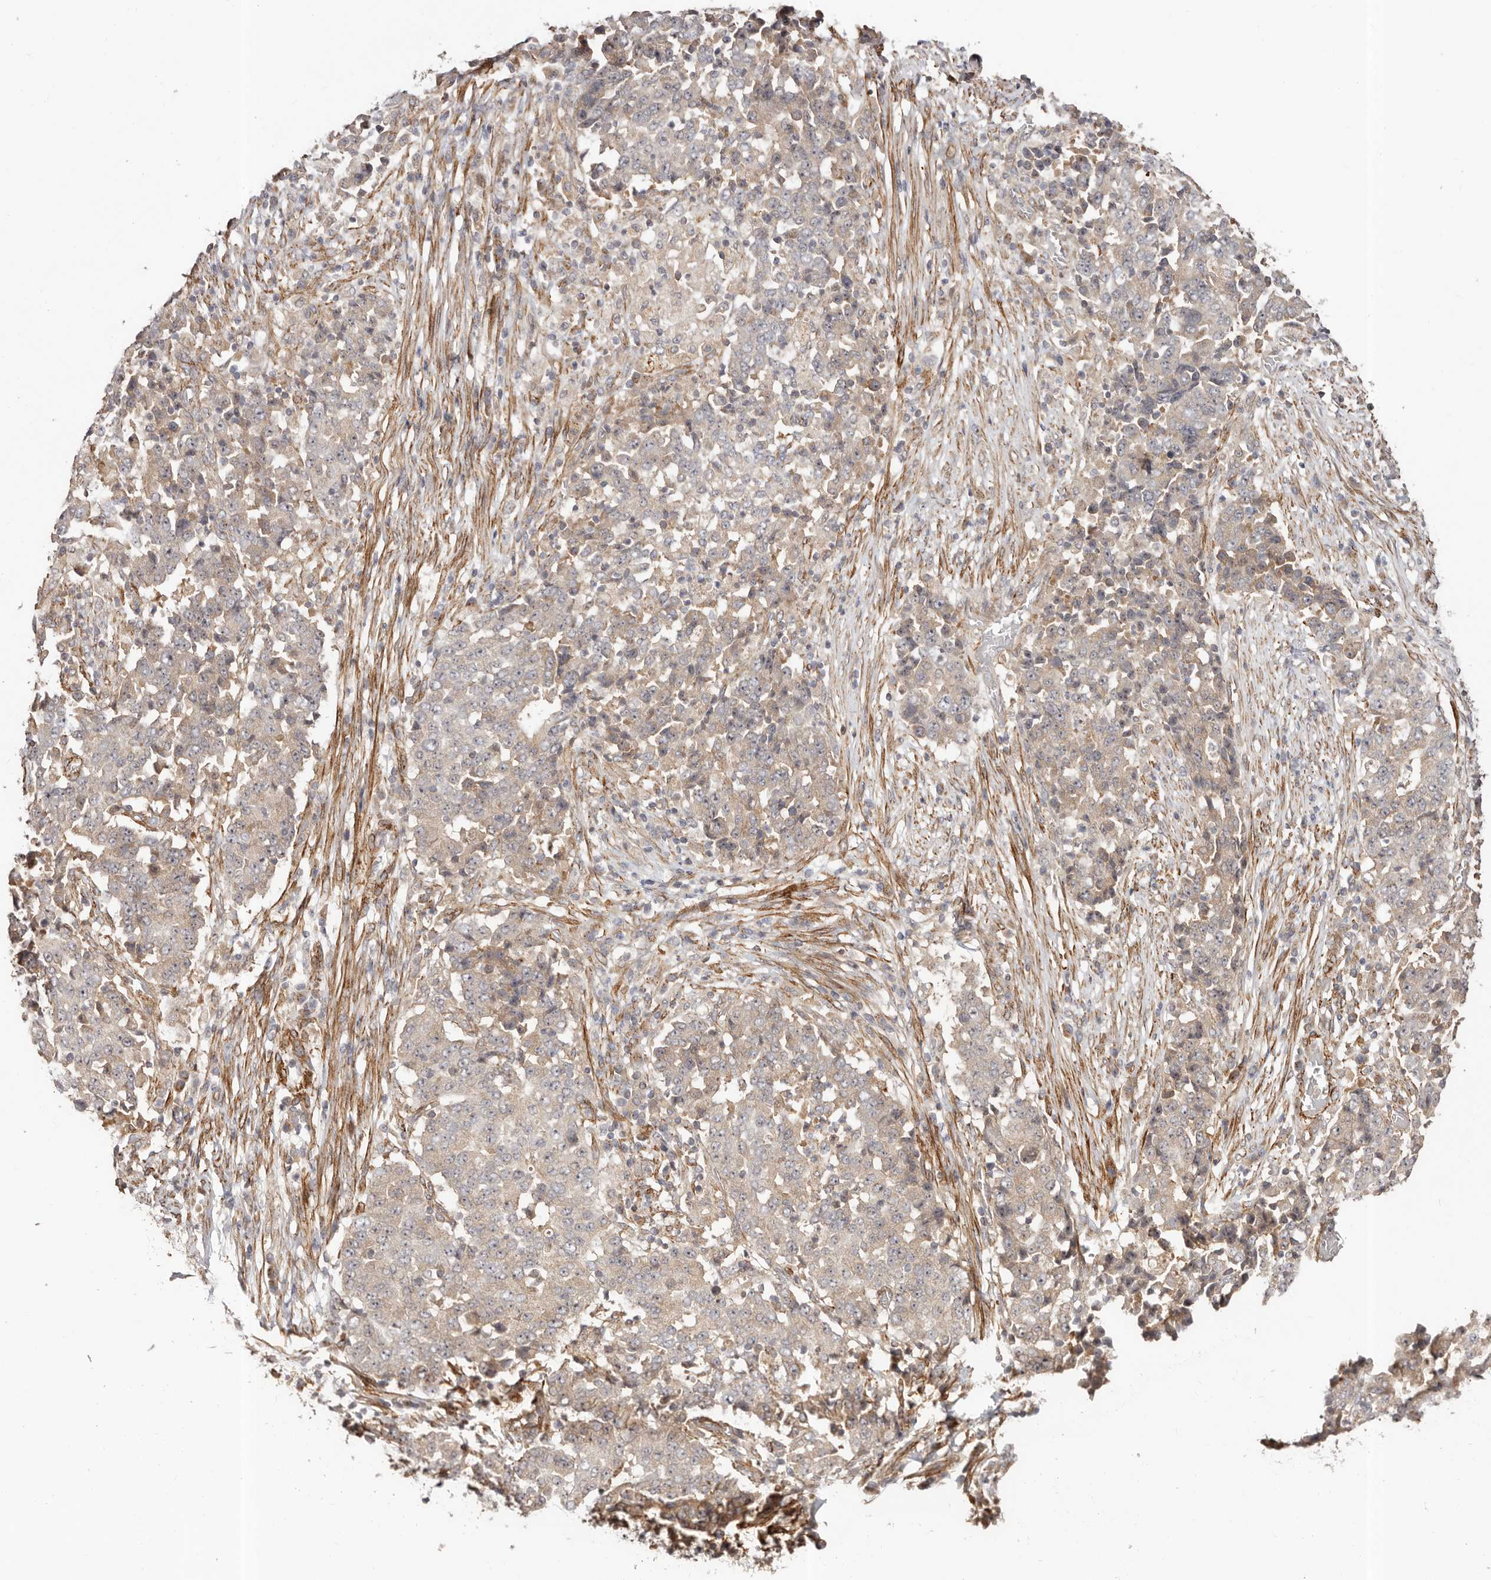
{"staining": {"intensity": "weak", "quantity": "25%-75%", "location": "cytoplasmic/membranous"}, "tissue": "stomach cancer", "cell_type": "Tumor cells", "image_type": "cancer", "snomed": [{"axis": "morphology", "description": "Adenocarcinoma, NOS"}, {"axis": "topography", "description": "Stomach"}], "caption": "Stomach adenocarcinoma tissue demonstrates weak cytoplasmic/membranous staining in about 25%-75% of tumor cells, visualized by immunohistochemistry.", "gene": "MICAL2", "patient": {"sex": "male", "age": 59}}